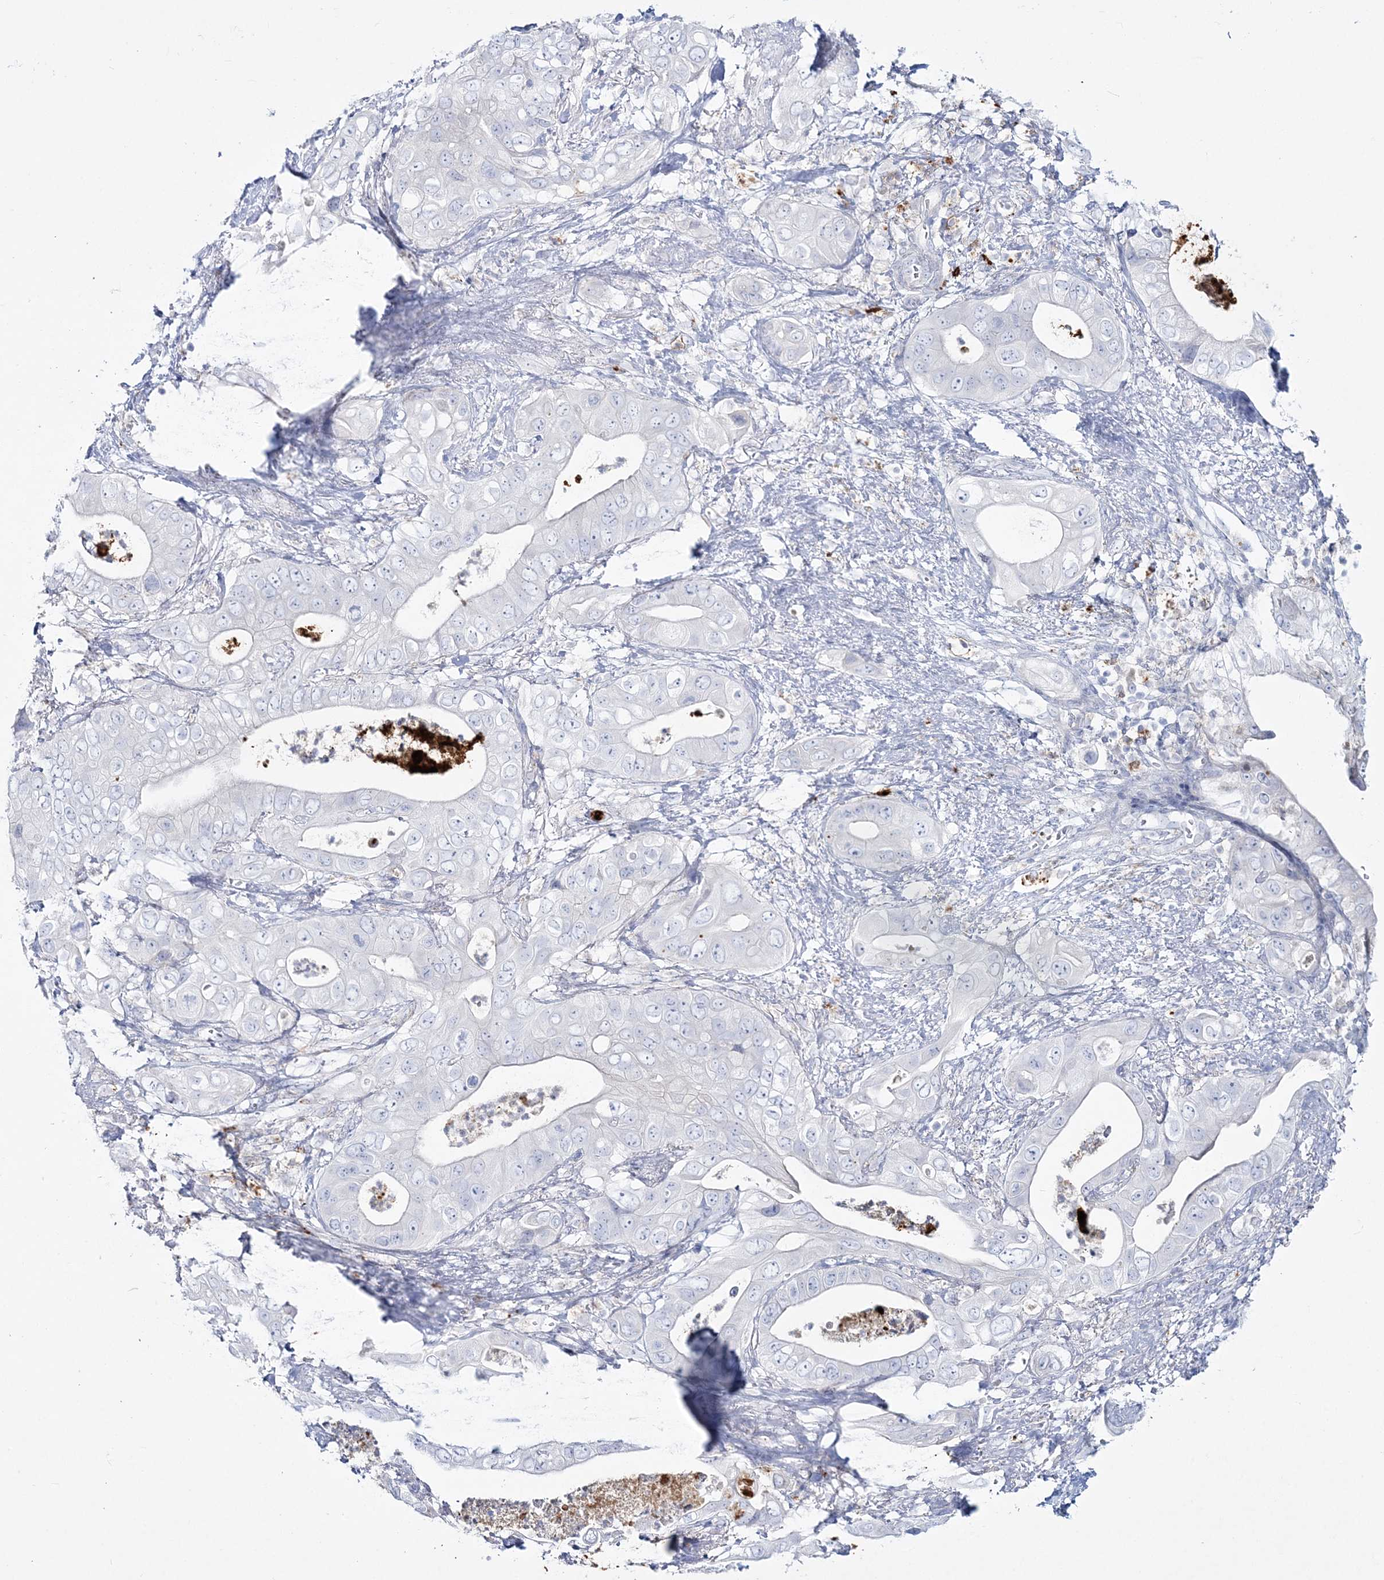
{"staining": {"intensity": "negative", "quantity": "none", "location": "none"}, "tissue": "pancreatic cancer", "cell_type": "Tumor cells", "image_type": "cancer", "snomed": [{"axis": "morphology", "description": "Adenocarcinoma, NOS"}, {"axis": "topography", "description": "Pancreas"}], "caption": "A high-resolution micrograph shows IHC staining of pancreatic cancer (adenocarcinoma), which displays no significant expression in tumor cells. (Brightfield microscopy of DAB (3,3'-diaminobenzidine) immunohistochemistry (IHC) at high magnification).", "gene": "WDSUB1", "patient": {"sex": "female", "age": 78}}